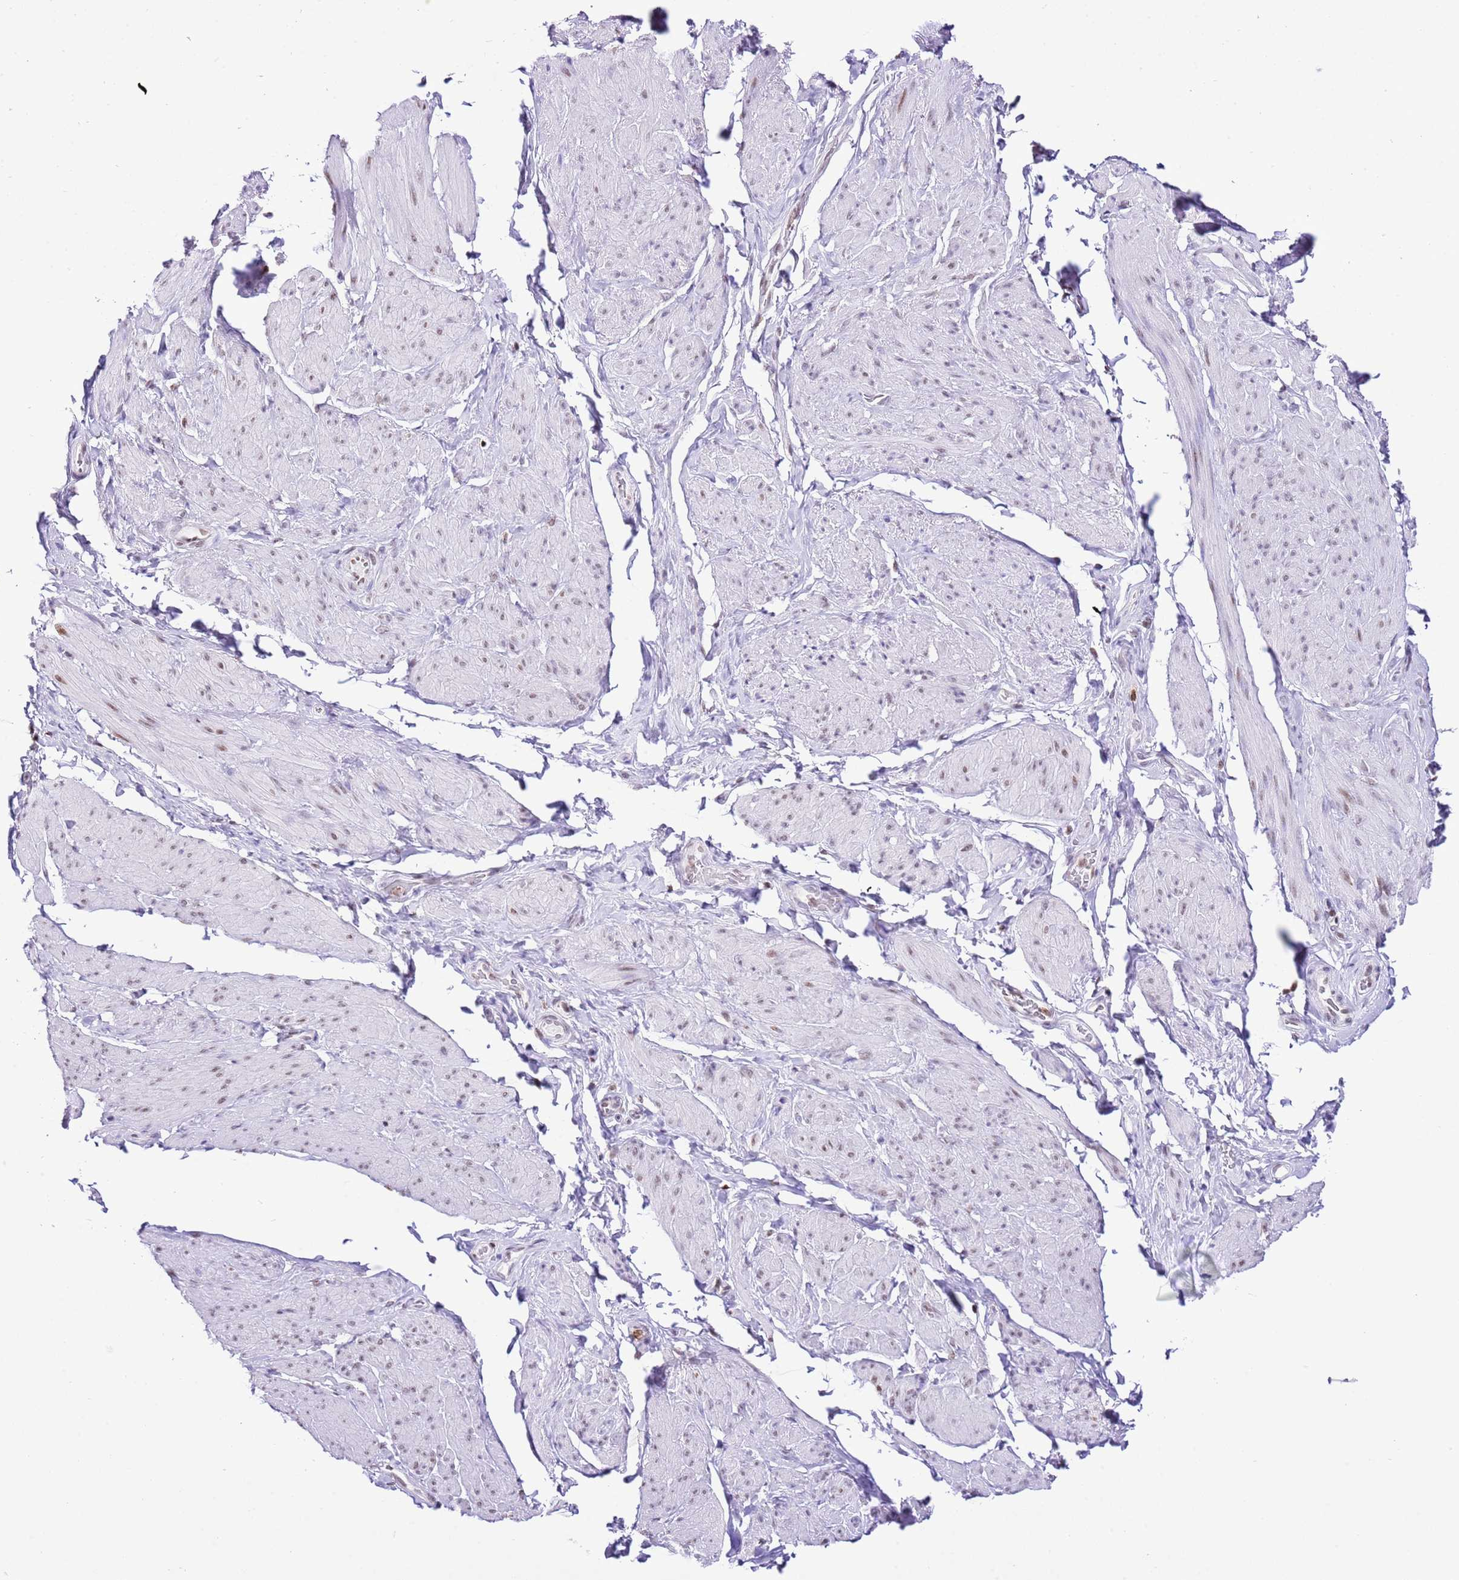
{"staining": {"intensity": "weak", "quantity": "<25%", "location": "nuclear"}, "tissue": "smooth muscle", "cell_type": "Smooth muscle cells", "image_type": "normal", "snomed": [{"axis": "morphology", "description": "Normal tissue, NOS"}, {"axis": "topography", "description": "Smooth muscle"}, {"axis": "topography", "description": "Peripheral nerve tissue"}], "caption": "The histopathology image reveals no significant positivity in smooth muscle cells of smooth muscle. Nuclei are stained in blue.", "gene": "PRR15", "patient": {"sex": "male", "age": 69}}